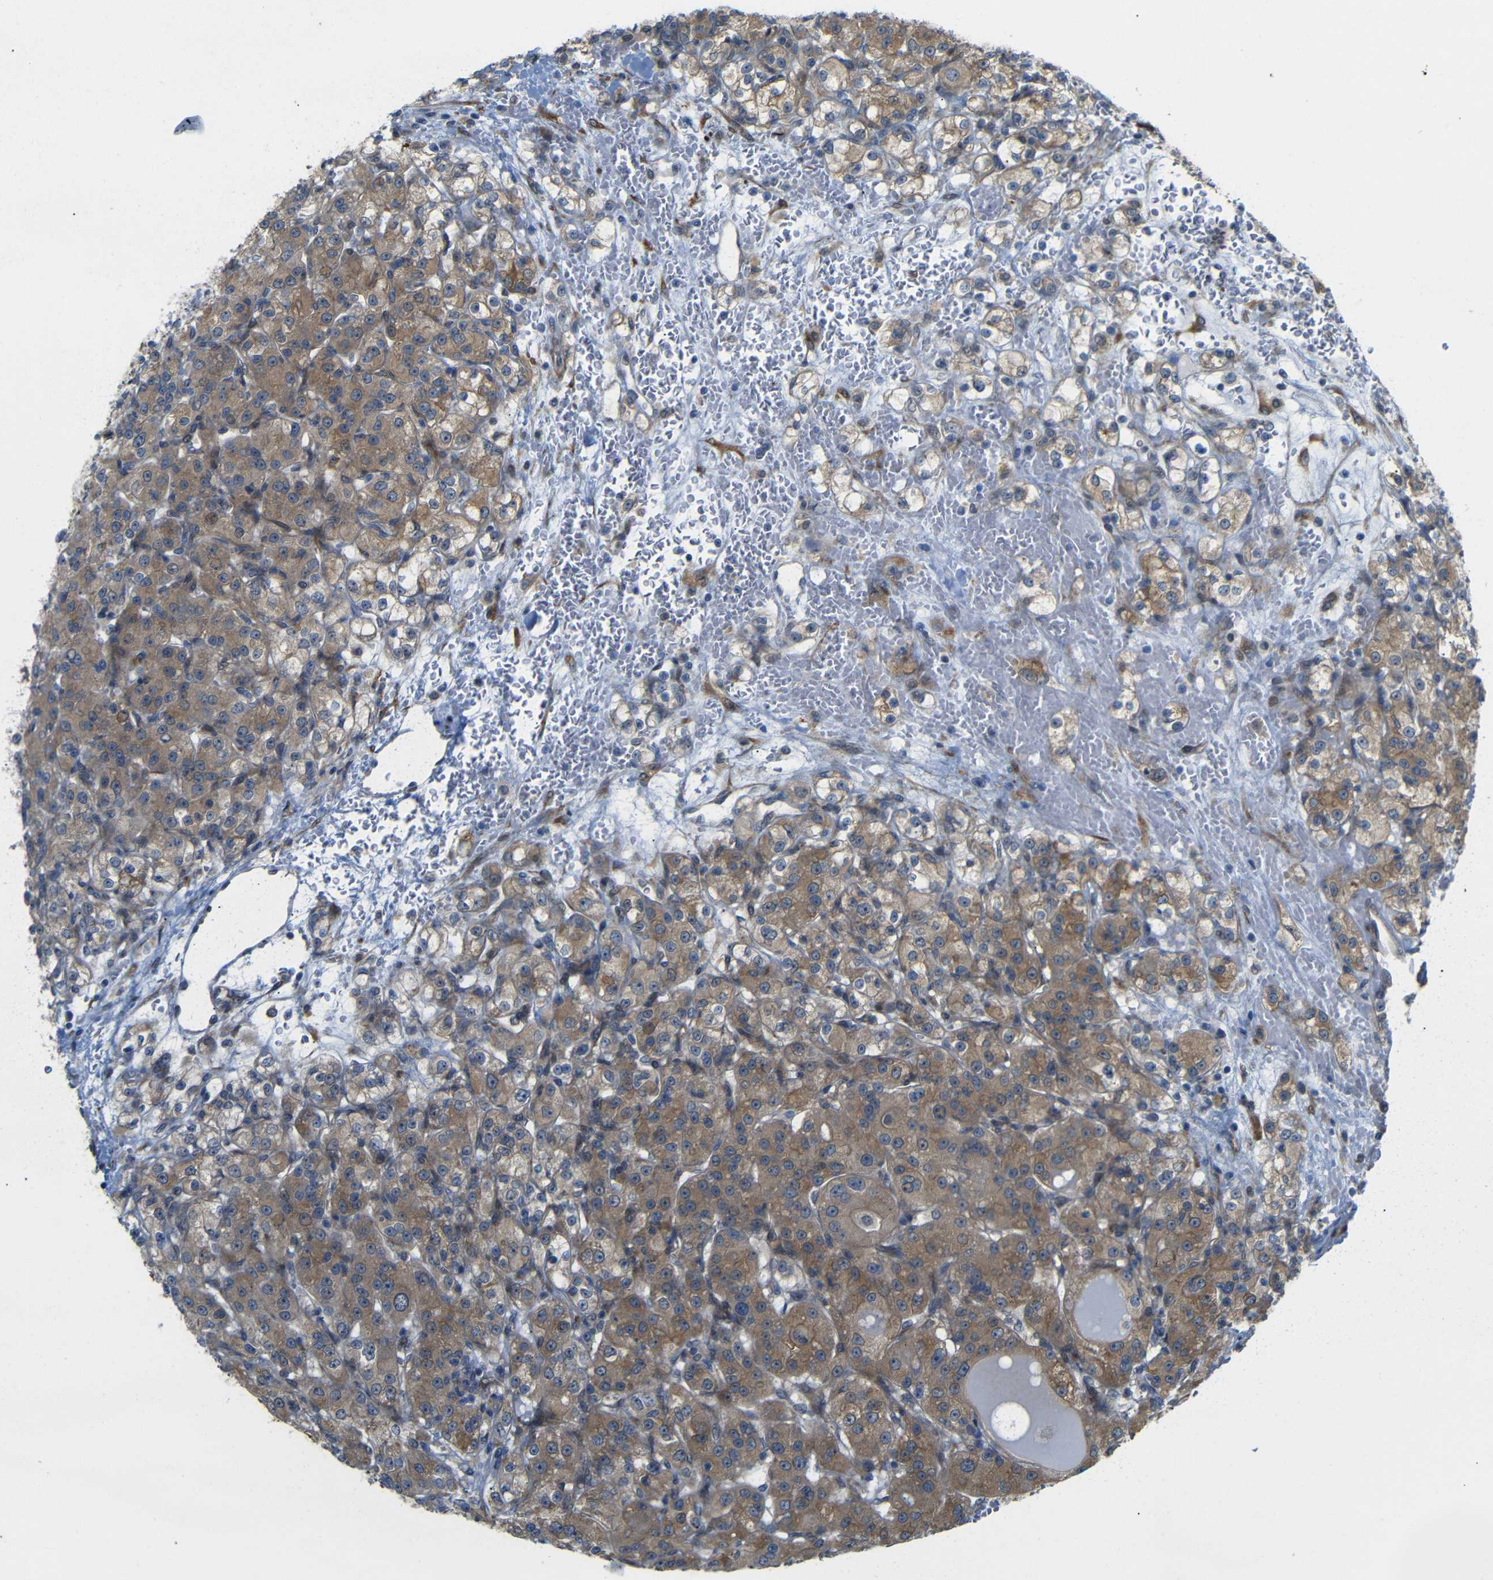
{"staining": {"intensity": "moderate", "quantity": ">75%", "location": "cytoplasmic/membranous"}, "tissue": "renal cancer", "cell_type": "Tumor cells", "image_type": "cancer", "snomed": [{"axis": "morphology", "description": "Normal tissue, NOS"}, {"axis": "morphology", "description": "Adenocarcinoma, NOS"}, {"axis": "topography", "description": "Kidney"}], "caption": "DAB (3,3'-diaminobenzidine) immunohistochemical staining of human renal cancer (adenocarcinoma) displays moderate cytoplasmic/membranous protein expression in about >75% of tumor cells. The protein is stained brown, and the nuclei are stained in blue (DAB (3,3'-diaminobenzidine) IHC with brightfield microscopy, high magnification).", "gene": "P3H2", "patient": {"sex": "male", "age": 61}}